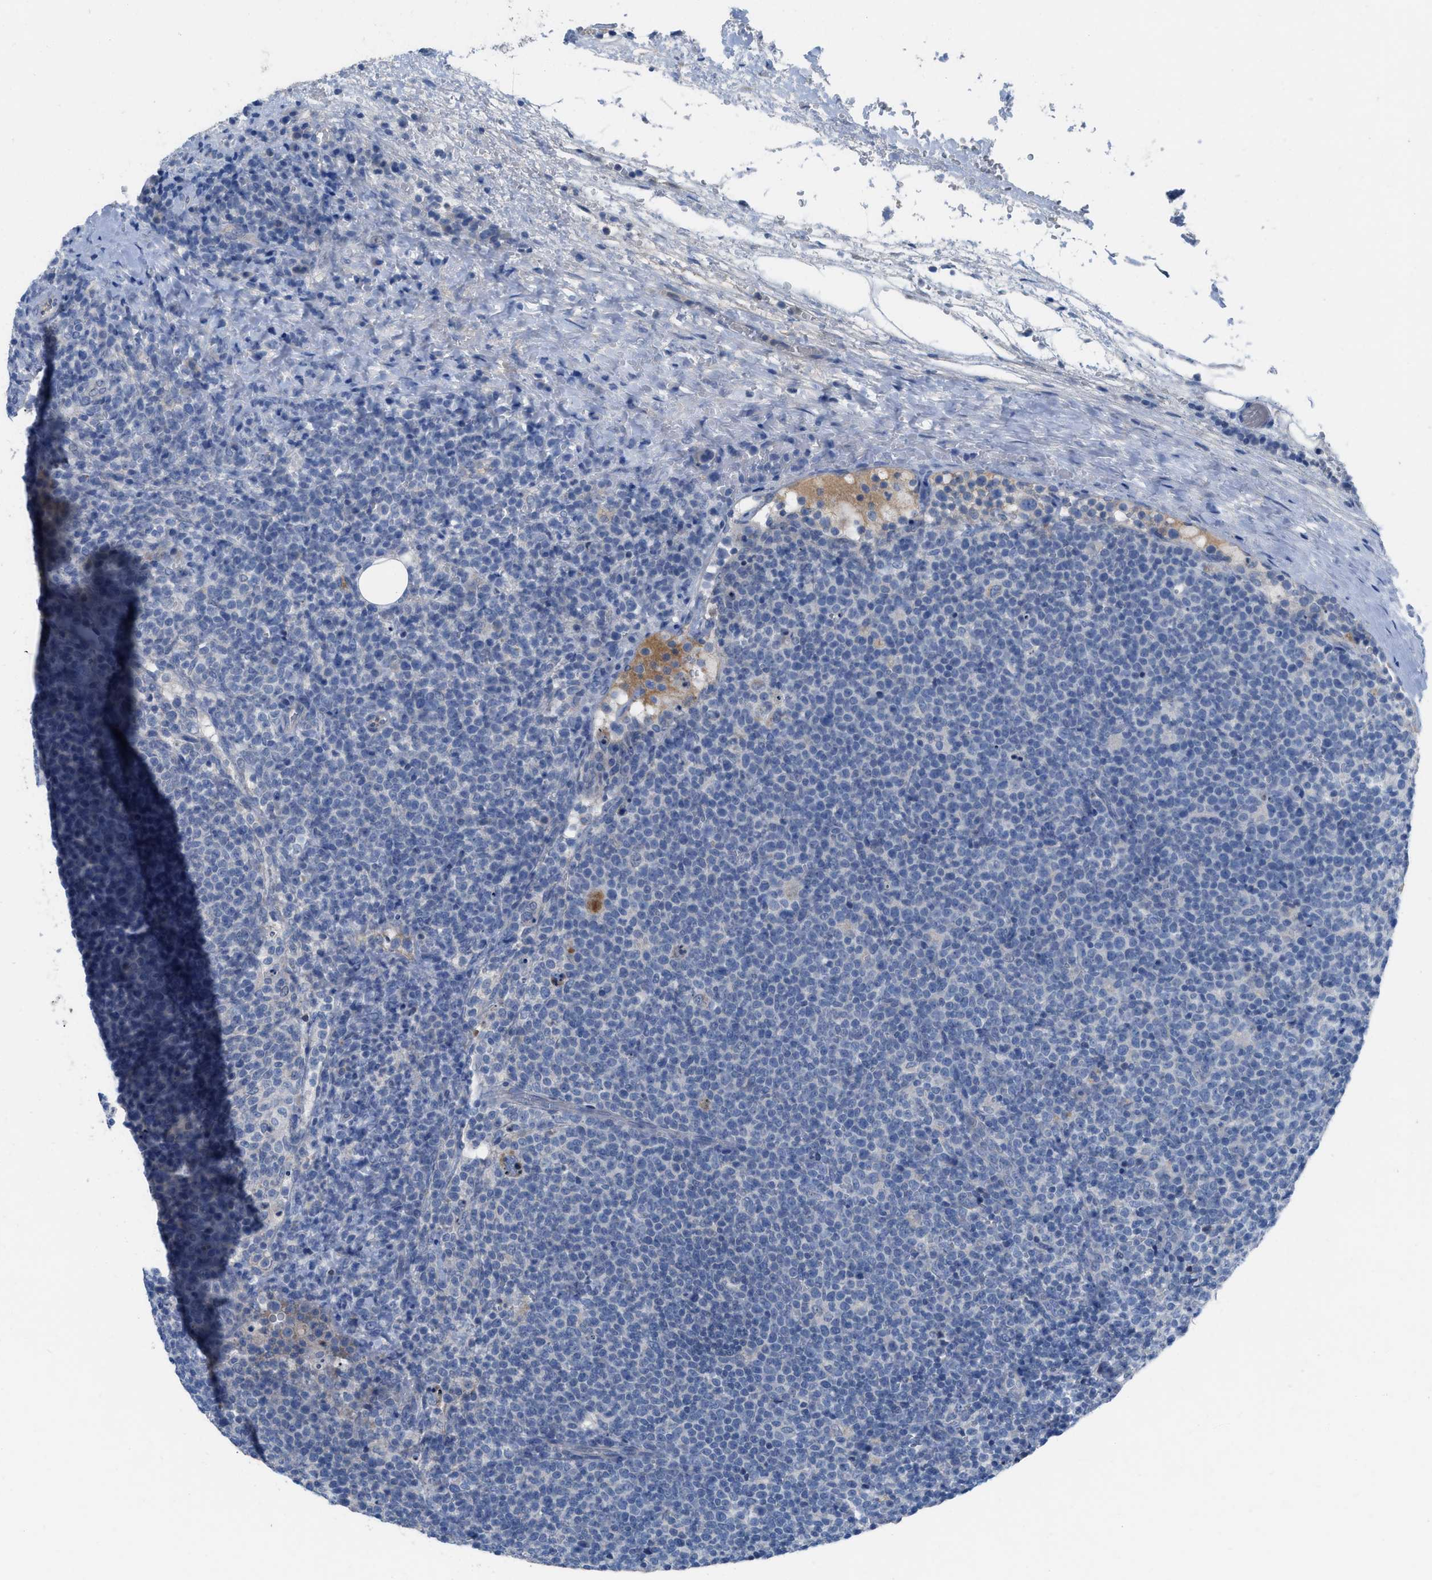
{"staining": {"intensity": "negative", "quantity": "none", "location": "none"}, "tissue": "lymphoma", "cell_type": "Tumor cells", "image_type": "cancer", "snomed": [{"axis": "morphology", "description": "Malignant lymphoma, non-Hodgkin's type, High grade"}, {"axis": "topography", "description": "Lymph node"}], "caption": "The micrograph shows no staining of tumor cells in high-grade malignant lymphoma, non-Hodgkin's type. (DAB immunohistochemistry with hematoxylin counter stain).", "gene": "HPX", "patient": {"sex": "male", "age": 61}}